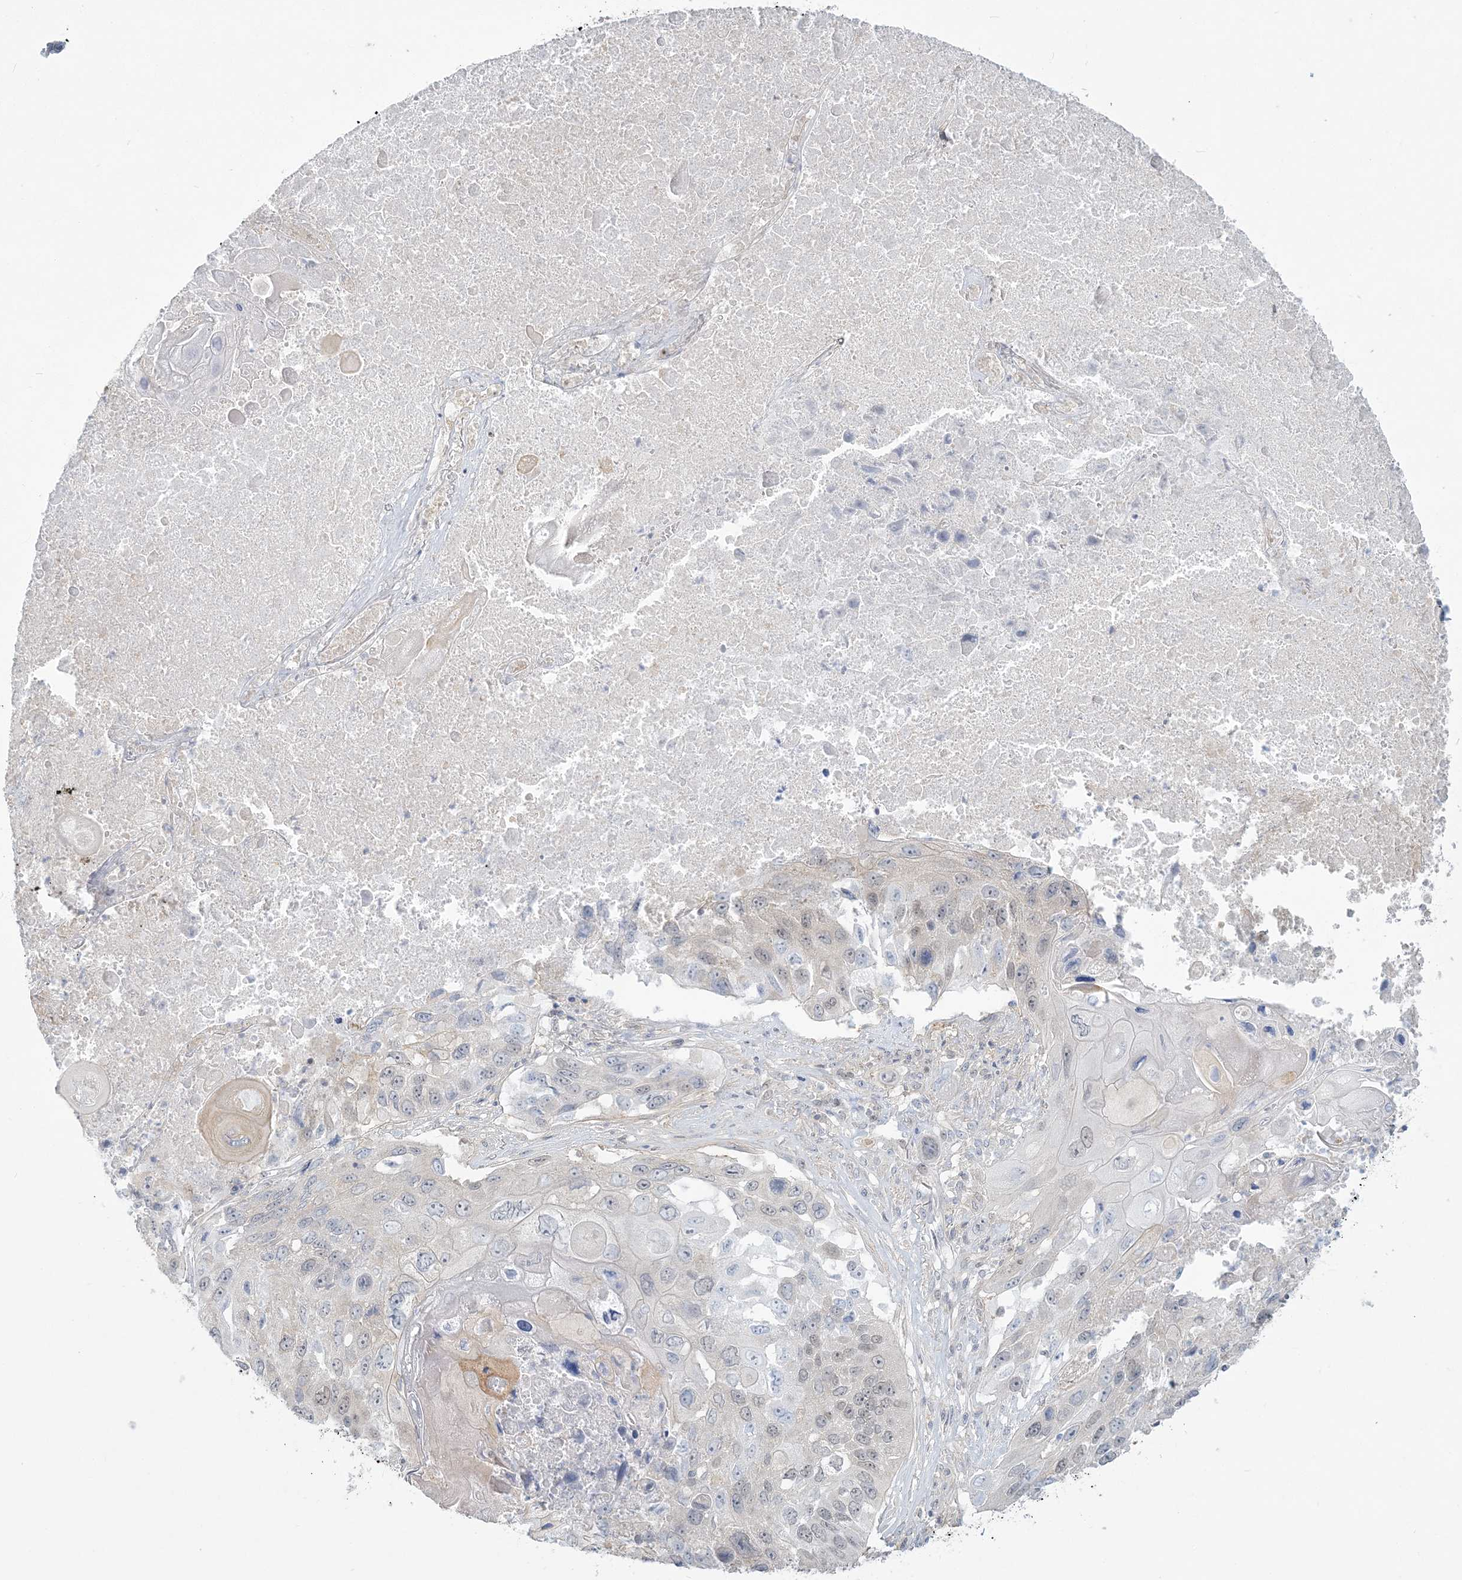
{"staining": {"intensity": "moderate", "quantity": "<25%", "location": "cytoplasmic/membranous"}, "tissue": "lung cancer", "cell_type": "Tumor cells", "image_type": "cancer", "snomed": [{"axis": "morphology", "description": "Squamous cell carcinoma, NOS"}, {"axis": "topography", "description": "Lung"}], "caption": "Protein expression analysis of human squamous cell carcinoma (lung) reveals moderate cytoplasmic/membranous staining in about <25% of tumor cells.", "gene": "ANKS1A", "patient": {"sex": "male", "age": 61}}